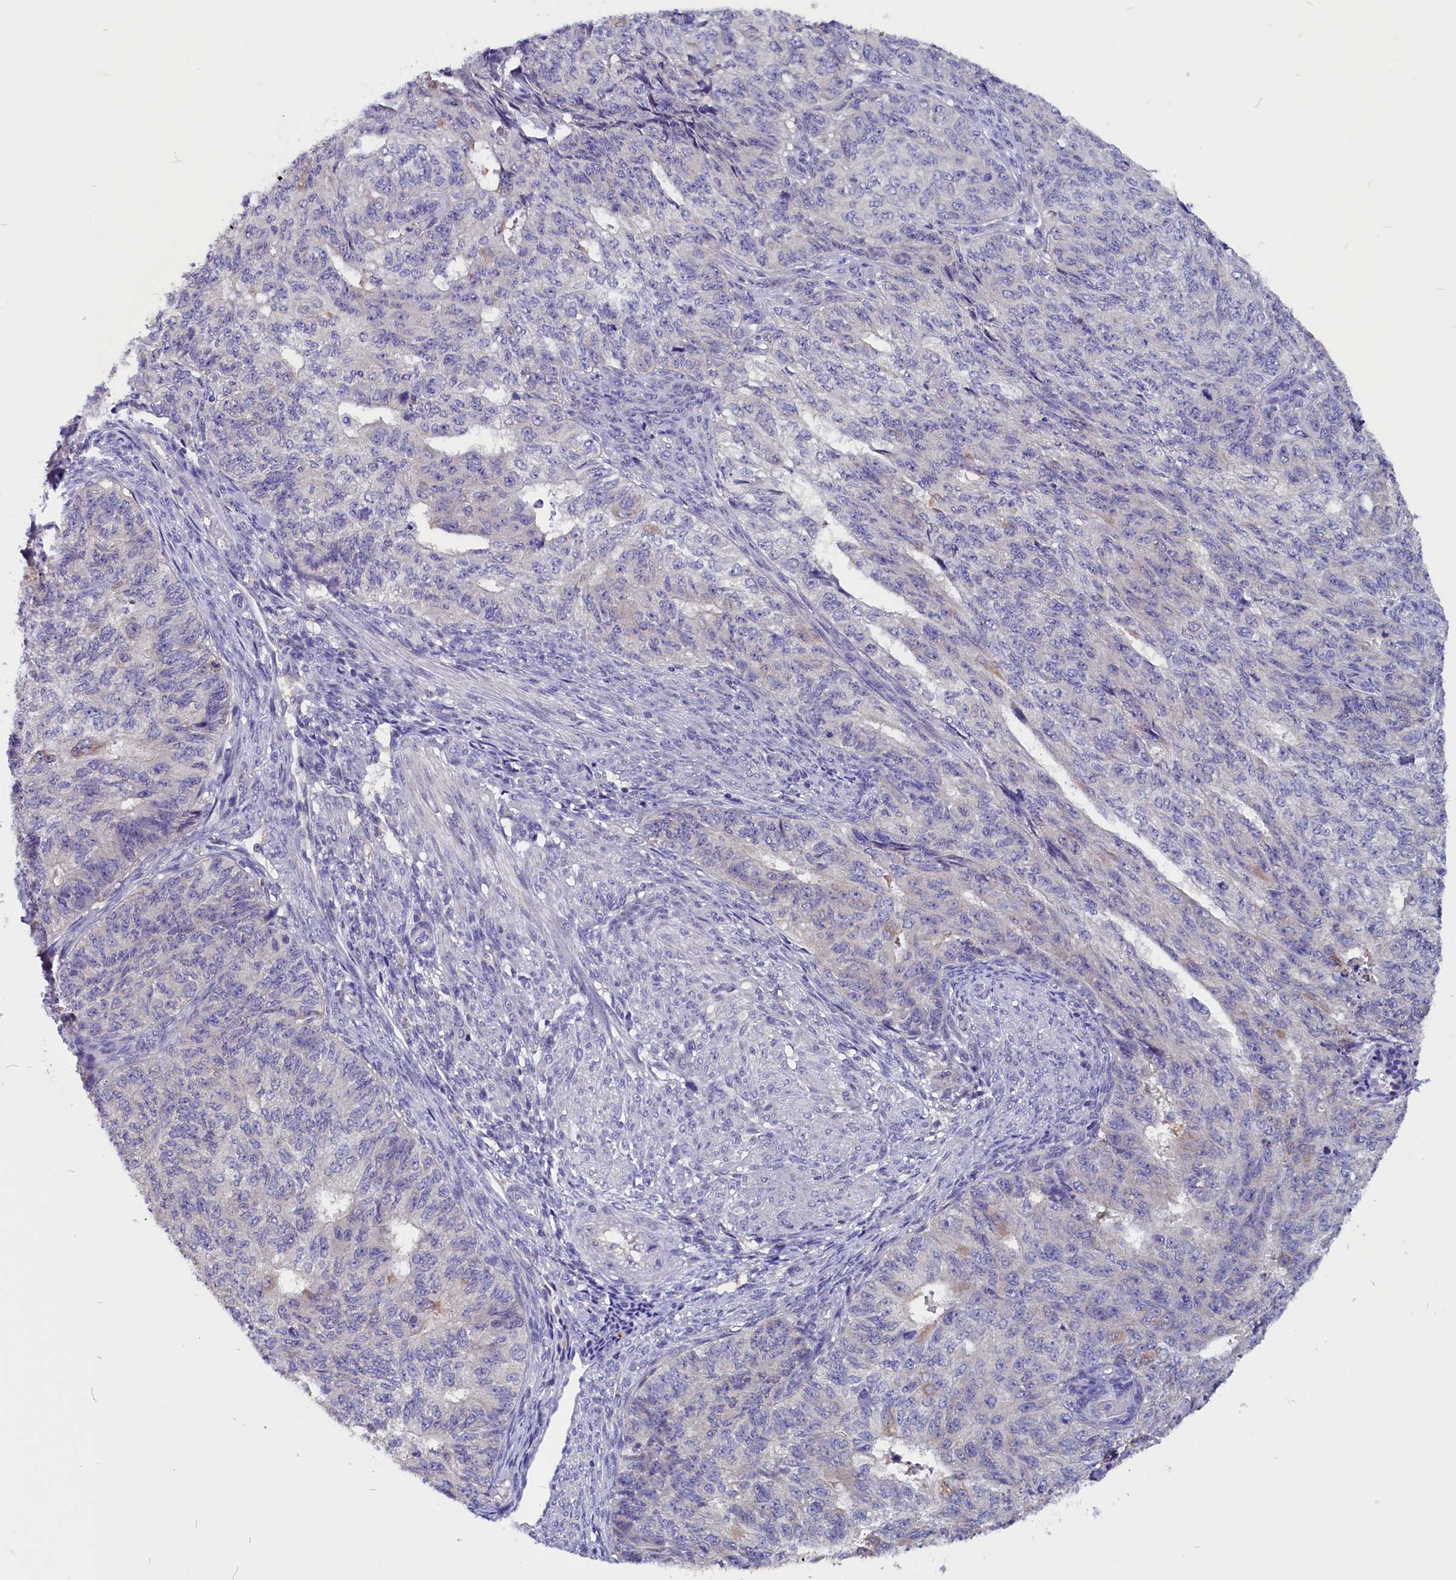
{"staining": {"intensity": "negative", "quantity": "none", "location": "none"}, "tissue": "endometrial cancer", "cell_type": "Tumor cells", "image_type": "cancer", "snomed": [{"axis": "morphology", "description": "Adenocarcinoma, NOS"}, {"axis": "topography", "description": "Endometrium"}], "caption": "Micrograph shows no significant protein staining in tumor cells of endometrial adenocarcinoma.", "gene": "CCBE1", "patient": {"sex": "female", "age": 32}}